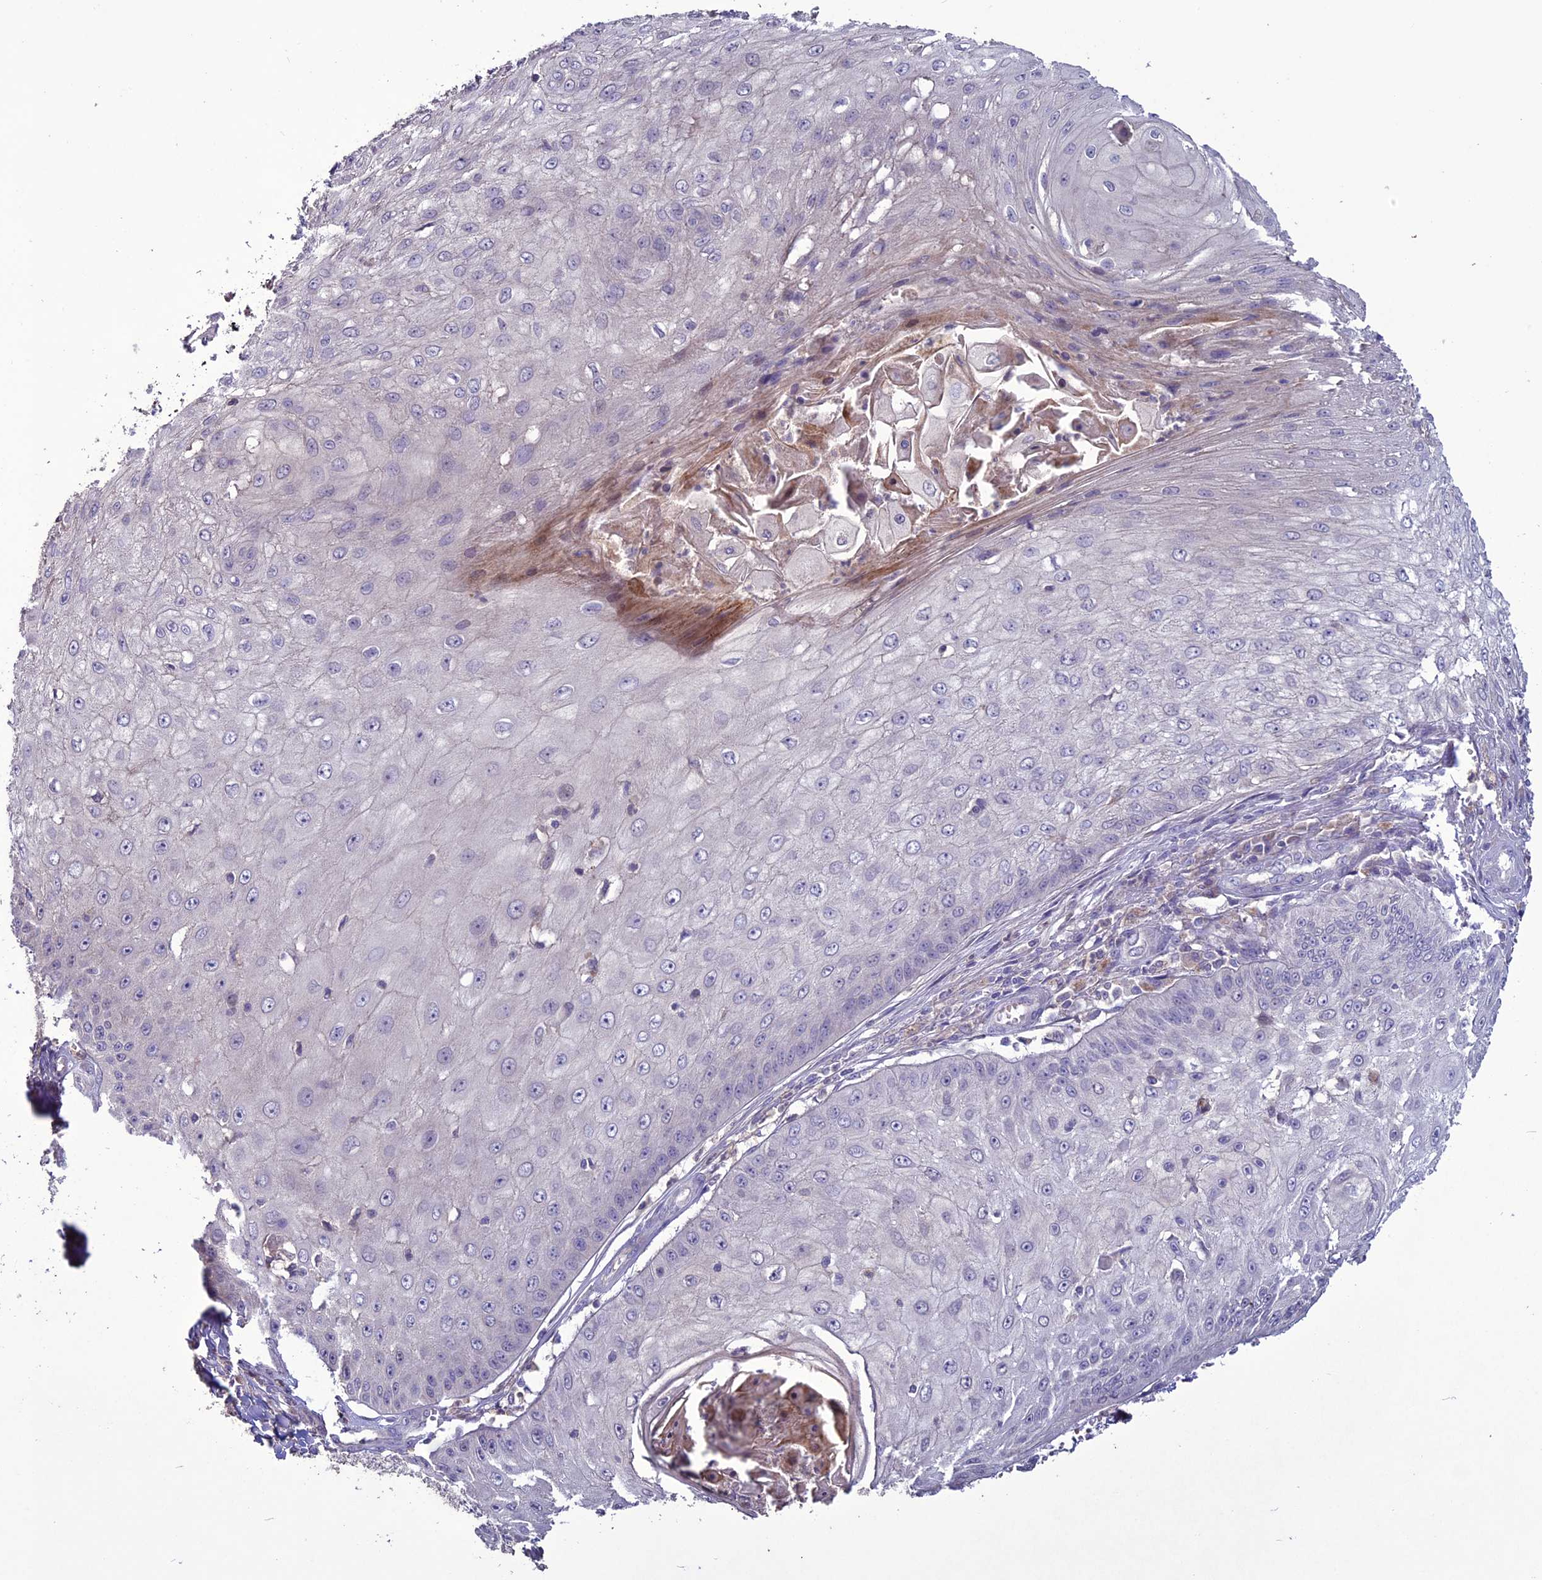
{"staining": {"intensity": "negative", "quantity": "none", "location": "none"}, "tissue": "skin cancer", "cell_type": "Tumor cells", "image_type": "cancer", "snomed": [{"axis": "morphology", "description": "Squamous cell carcinoma, NOS"}, {"axis": "topography", "description": "Skin"}], "caption": "This histopathology image is of squamous cell carcinoma (skin) stained with IHC to label a protein in brown with the nuclei are counter-stained blue. There is no positivity in tumor cells.", "gene": "C2orf76", "patient": {"sex": "male", "age": 70}}